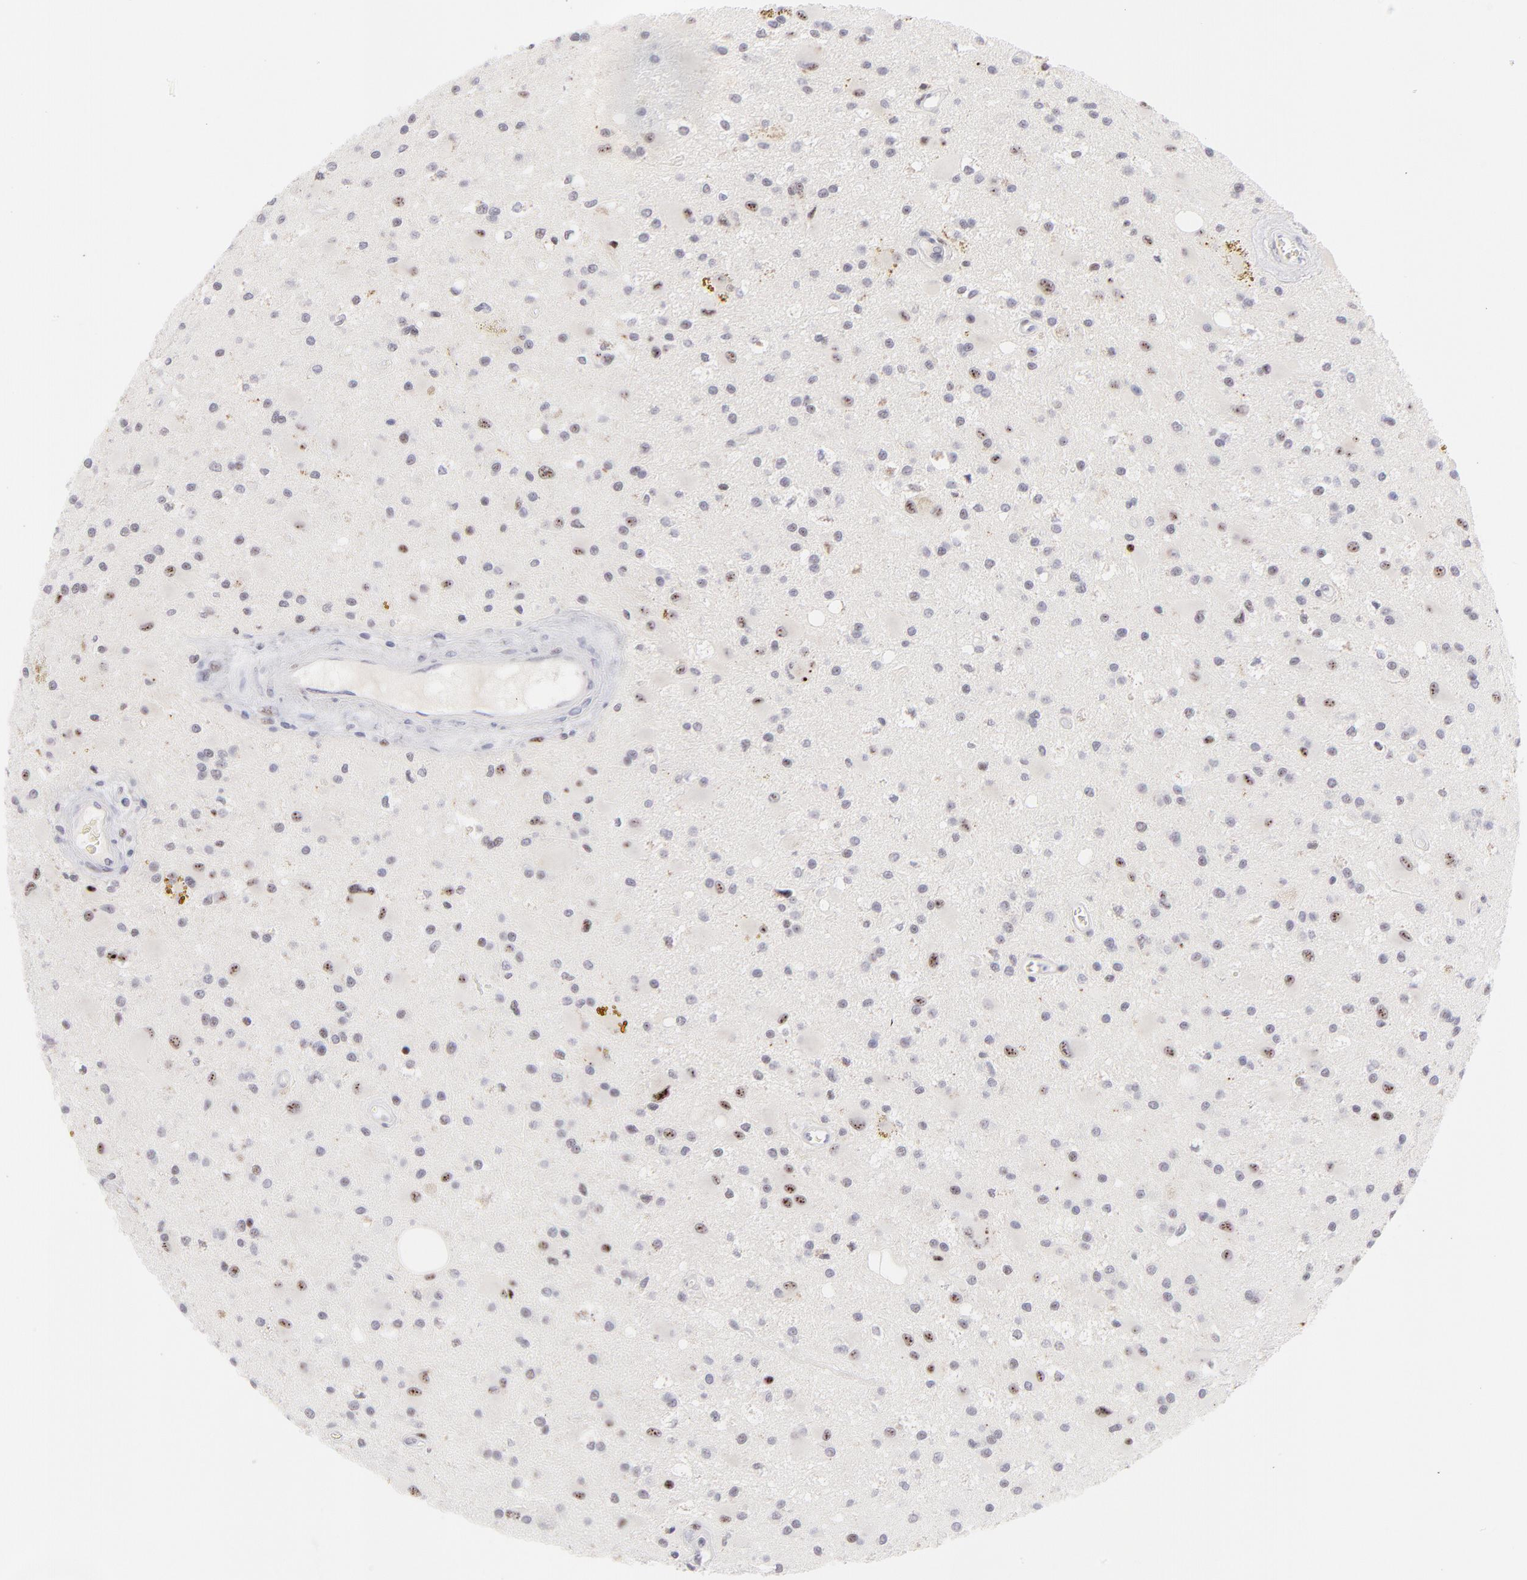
{"staining": {"intensity": "moderate", "quantity": "<25%", "location": "nuclear"}, "tissue": "glioma", "cell_type": "Tumor cells", "image_type": "cancer", "snomed": [{"axis": "morphology", "description": "Glioma, malignant, Low grade"}, {"axis": "topography", "description": "Brain"}], "caption": "Brown immunohistochemical staining in malignant glioma (low-grade) shows moderate nuclear staining in about <25% of tumor cells. (DAB (3,3'-diaminobenzidine) IHC, brown staining for protein, blue staining for nuclei).", "gene": "CDC25C", "patient": {"sex": "male", "age": 58}}